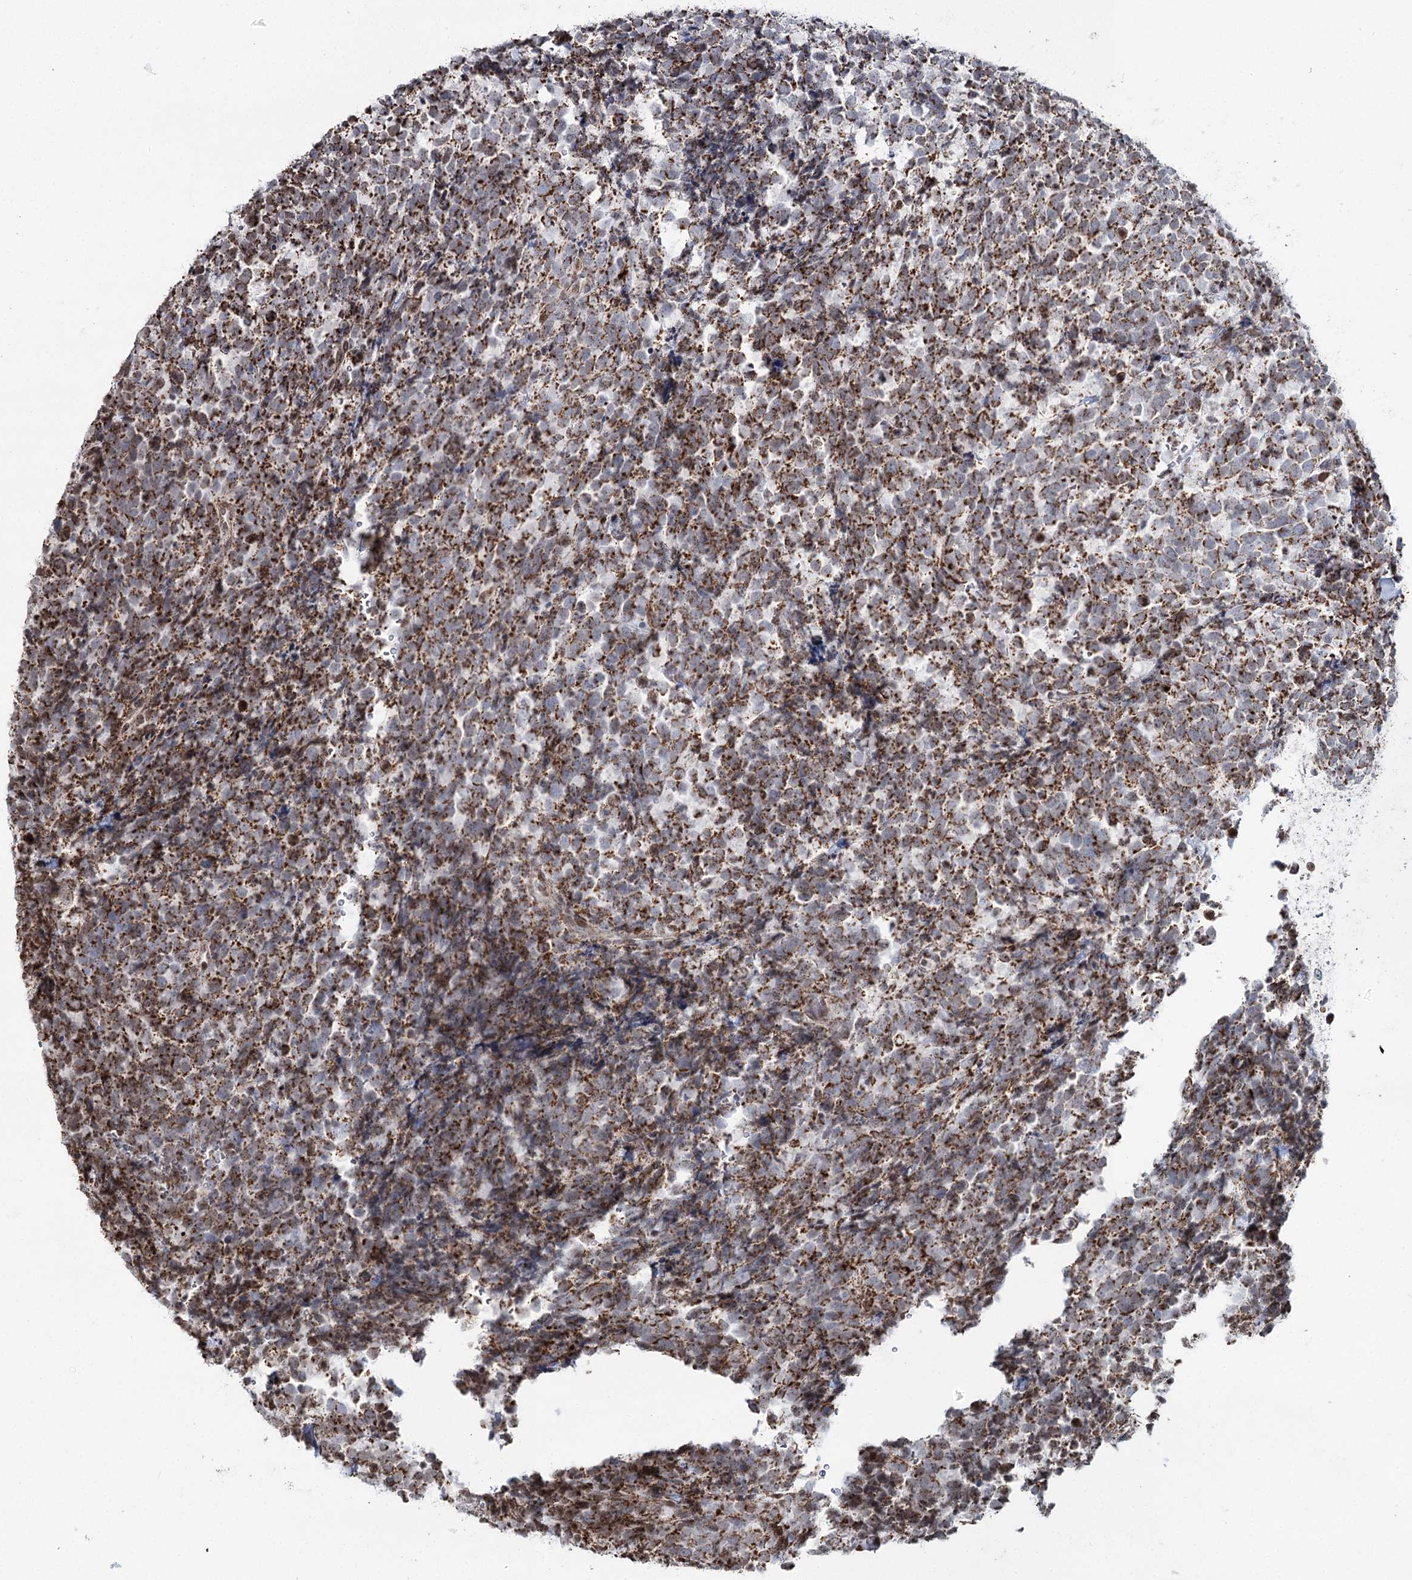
{"staining": {"intensity": "moderate", "quantity": ">75%", "location": "cytoplasmic/membranous"}, "tissue": "urothelial cancer", "cell_type": "Tumor cells", "image_type": "cancer", "snomed": [{"axis": "morphology", "description": "Urothelial carcinoma, High grade"}, {"axis": "topography", "description": "Urinary bladder"}], "caption": "The histopathology image displays immunohistochemical staining of urothelial cancer. There is moderate cytoplasmic/membranous positivity is seen in about >75% of tumor cells. The staining is performed using DAB (3,3'-diaminobenzidine) brown chromogen to label protein expression. The nuclei are counter-stained blue using hematoxylin.", "gene": "PDHX", "patient": {"sex": "female", "age": 82}}